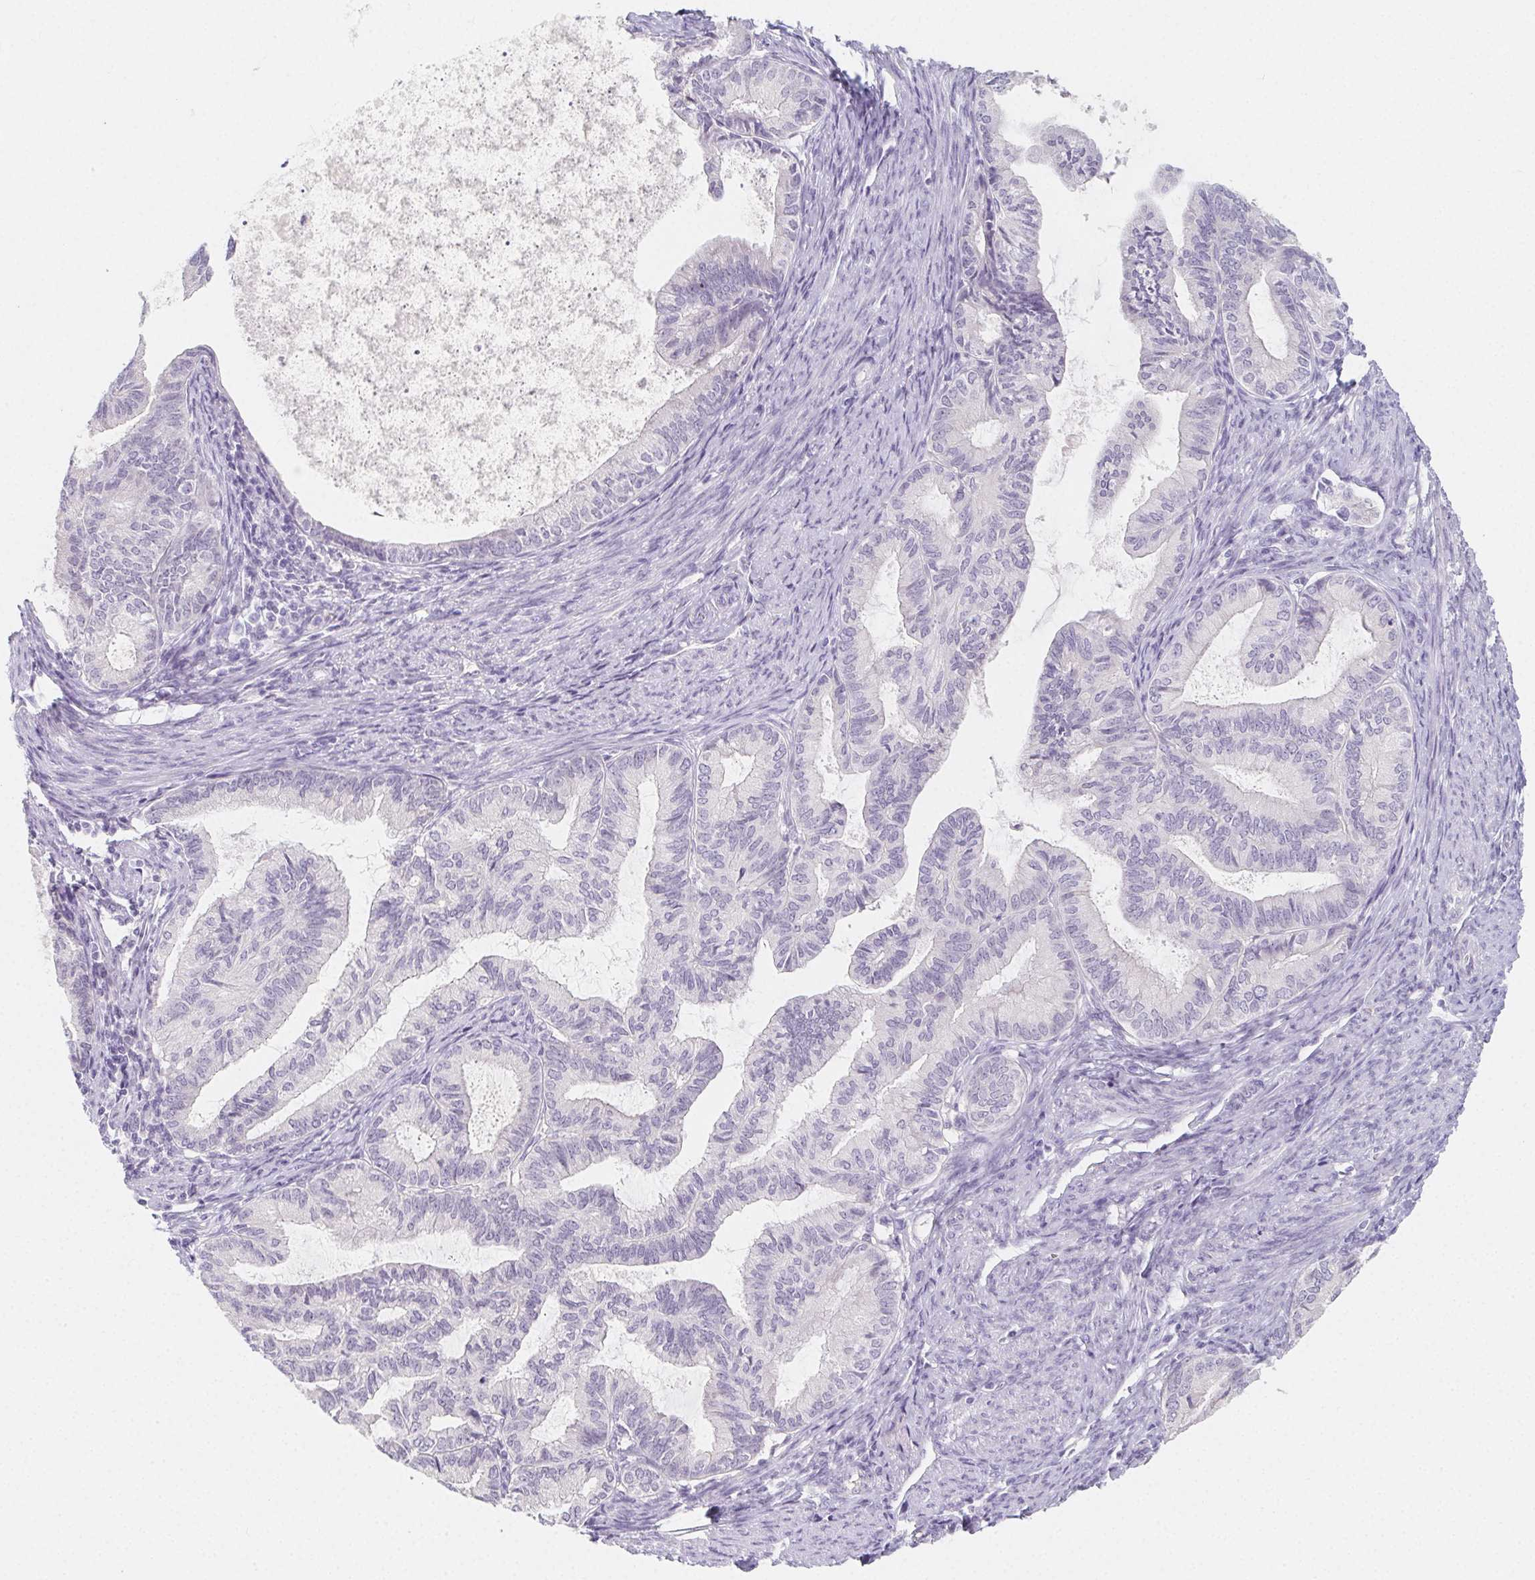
{"staining": {"intensity": "negative", "quantity": "none", "location": "none"}, "tissue": "endometrial cancer", "cell_type": "Tumor cells", "image_type": "cancer", "snomed": [{"axis": "morphology", "description": "Adenocarcinoma, NOS"}, {"axis": "topography", "description": "Endometrium"}], "caption": "Tumor cells are negative for brown protein staining in adenocarcinoma (endometrial). (DAB immunohistochemistry with hematoxylin counter stain).", "gene": "GLIPR1L1", "patient": {"sex": "female", "age": 86}}